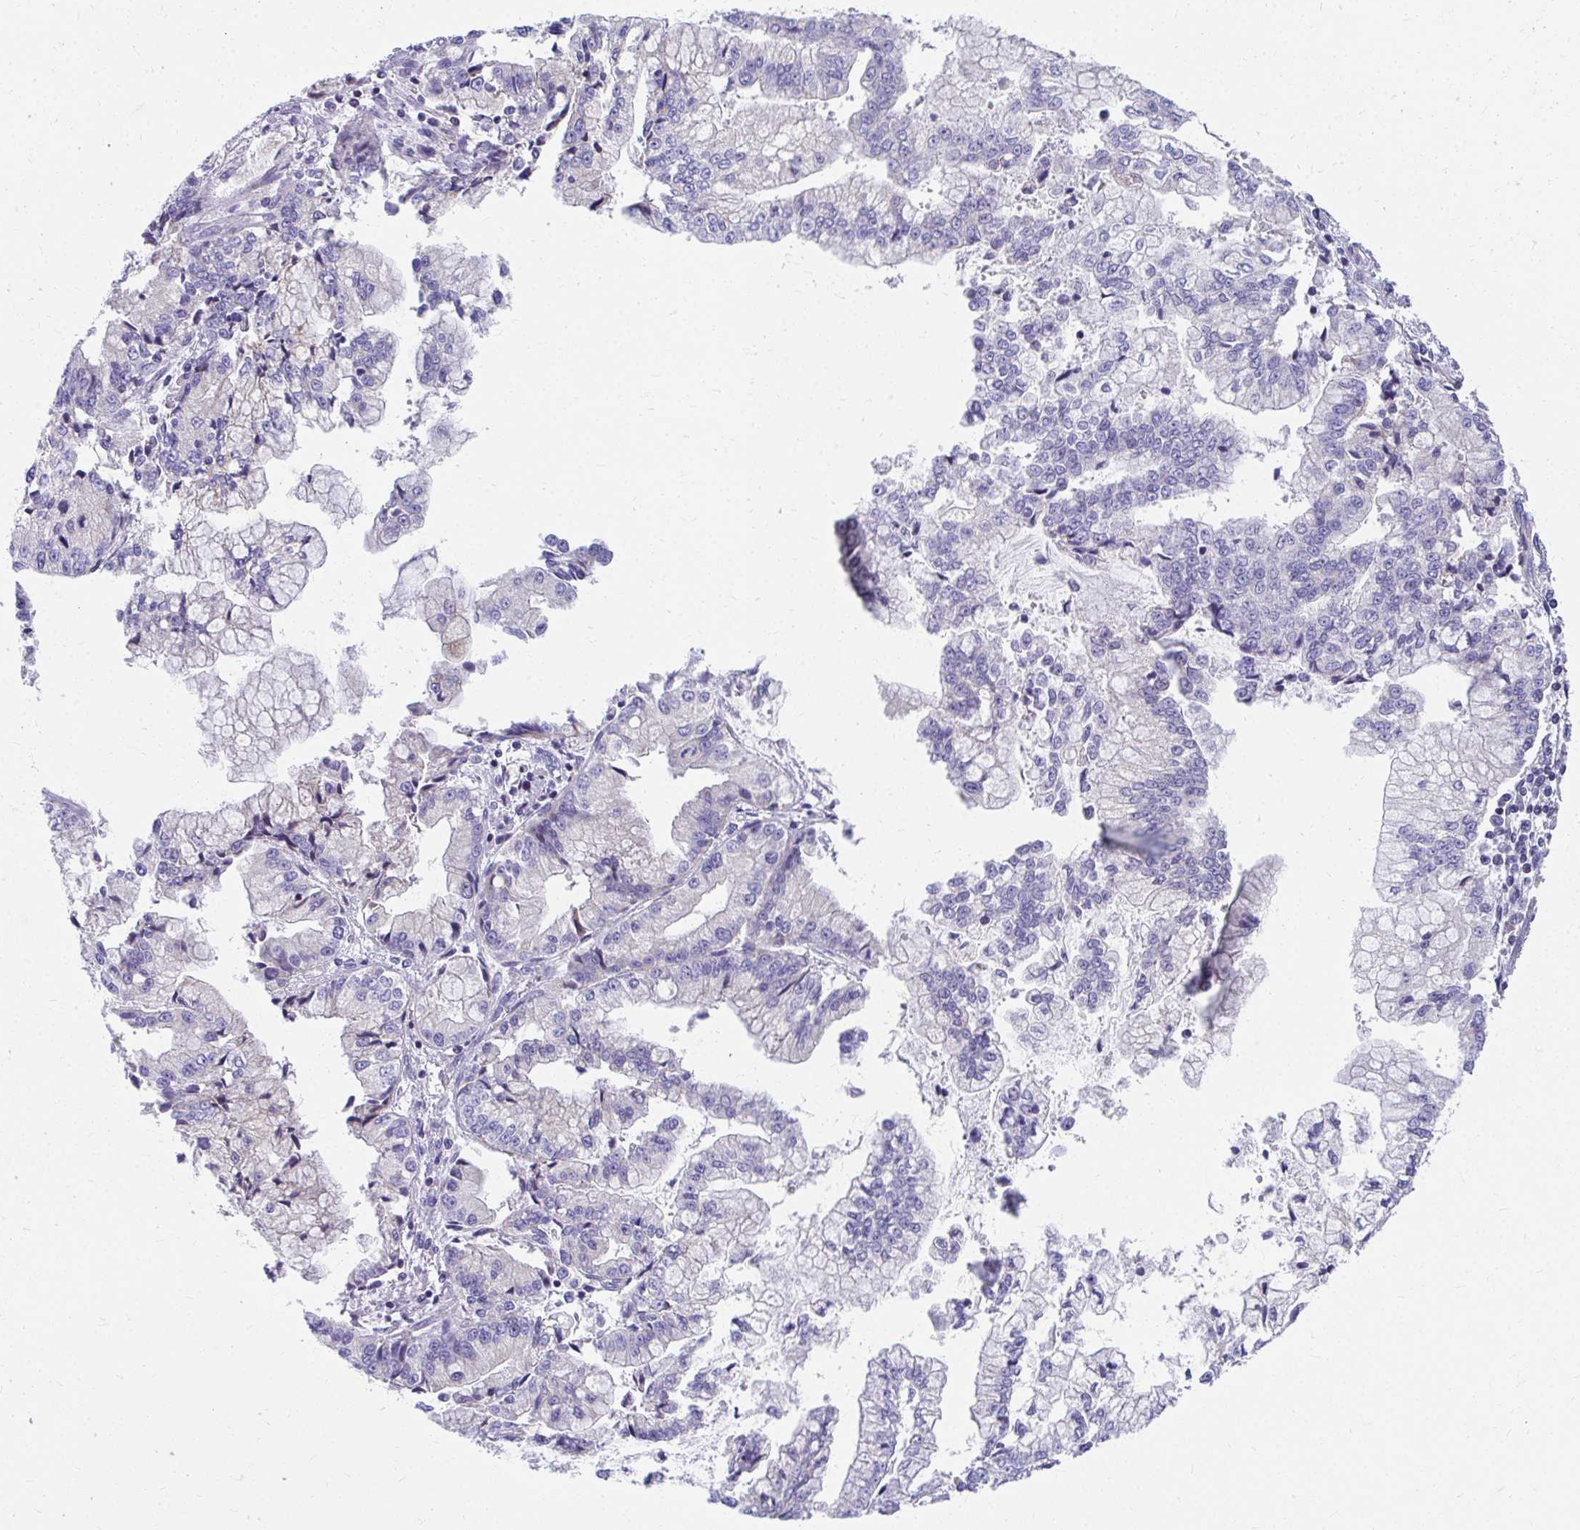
{"staining": {"intensity": "negative", "quantity": "none", "location": "none"}, "tissue": "stomach cancer", "cell_type": "Tumor cells", "image_type": "cancer", "snomed": [{"axis": "morphology", "description": "Adenocarcinoma, NOS"}, {"axis": "topography", "description": "Stomach, upper"}], "caption": "A high-resolution image shows IHC staining of stomach adenocarcinoma, which shows no significant positivity in tumor cells.", "gene": "IL37", "patient": {"sex": "female", "age": 74}}